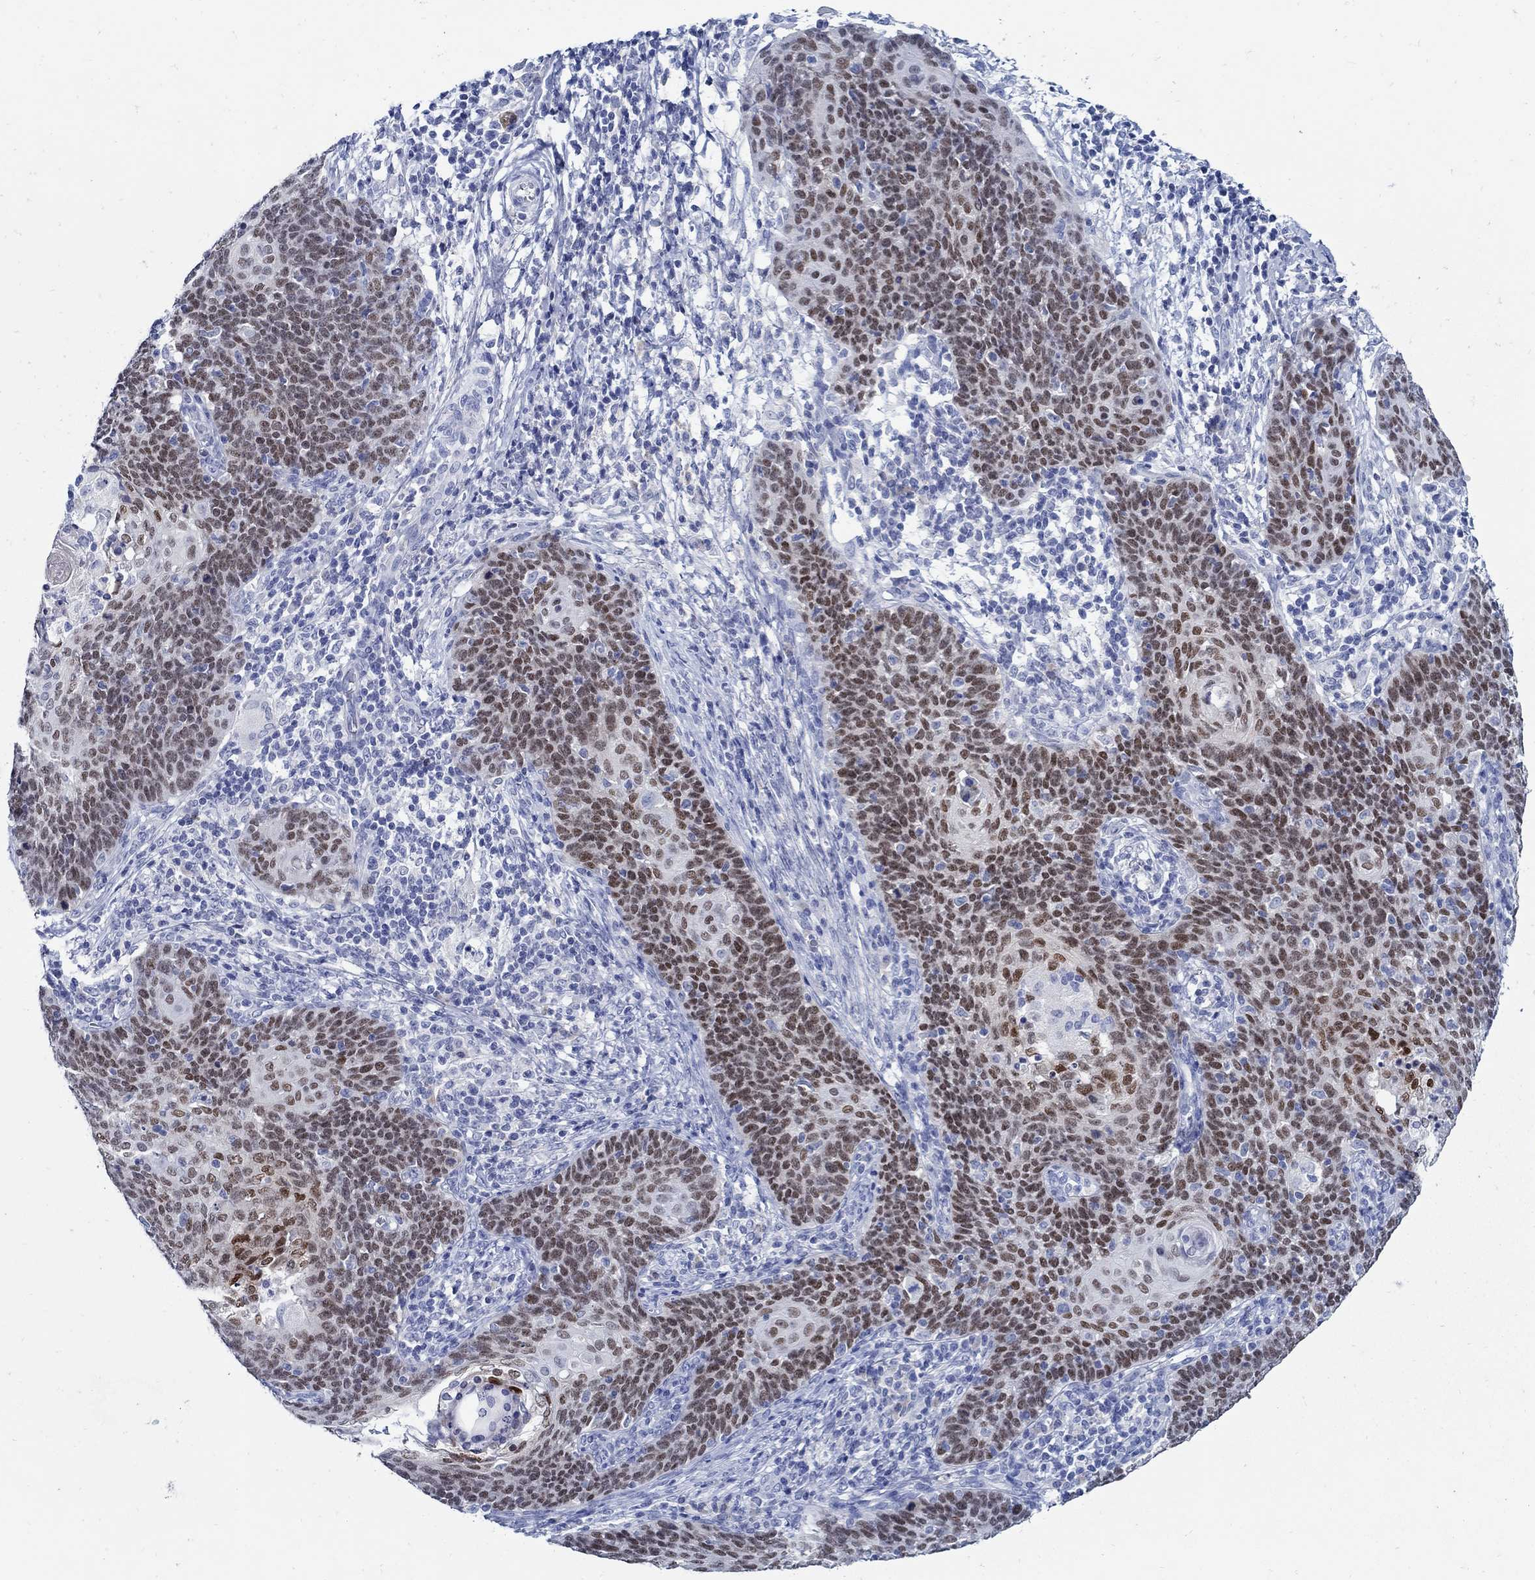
{"staining": {"intensity": "moderate", "quantity": "25%-75%", "location": "nuclear"}, "tissue": "cervical cancer", "cell_type": "Tumor cells", "image_type": "cancer", "snomed": [{"axis": "morphology", "description": "Squamous cell carcinoma, NOS"}, {"axis": "topography", "description": "Cervix"}], "caption": "Moderate nuclear protein expression is identified in approximately 25%-75% of tumor cells in cervical cancer (squamous cell carcinoma). (brown staining indicates protein expression, while blue staining denotes nuclei).", "gene": "PAX9", "patient": {"sex": "female", "age": 39}}